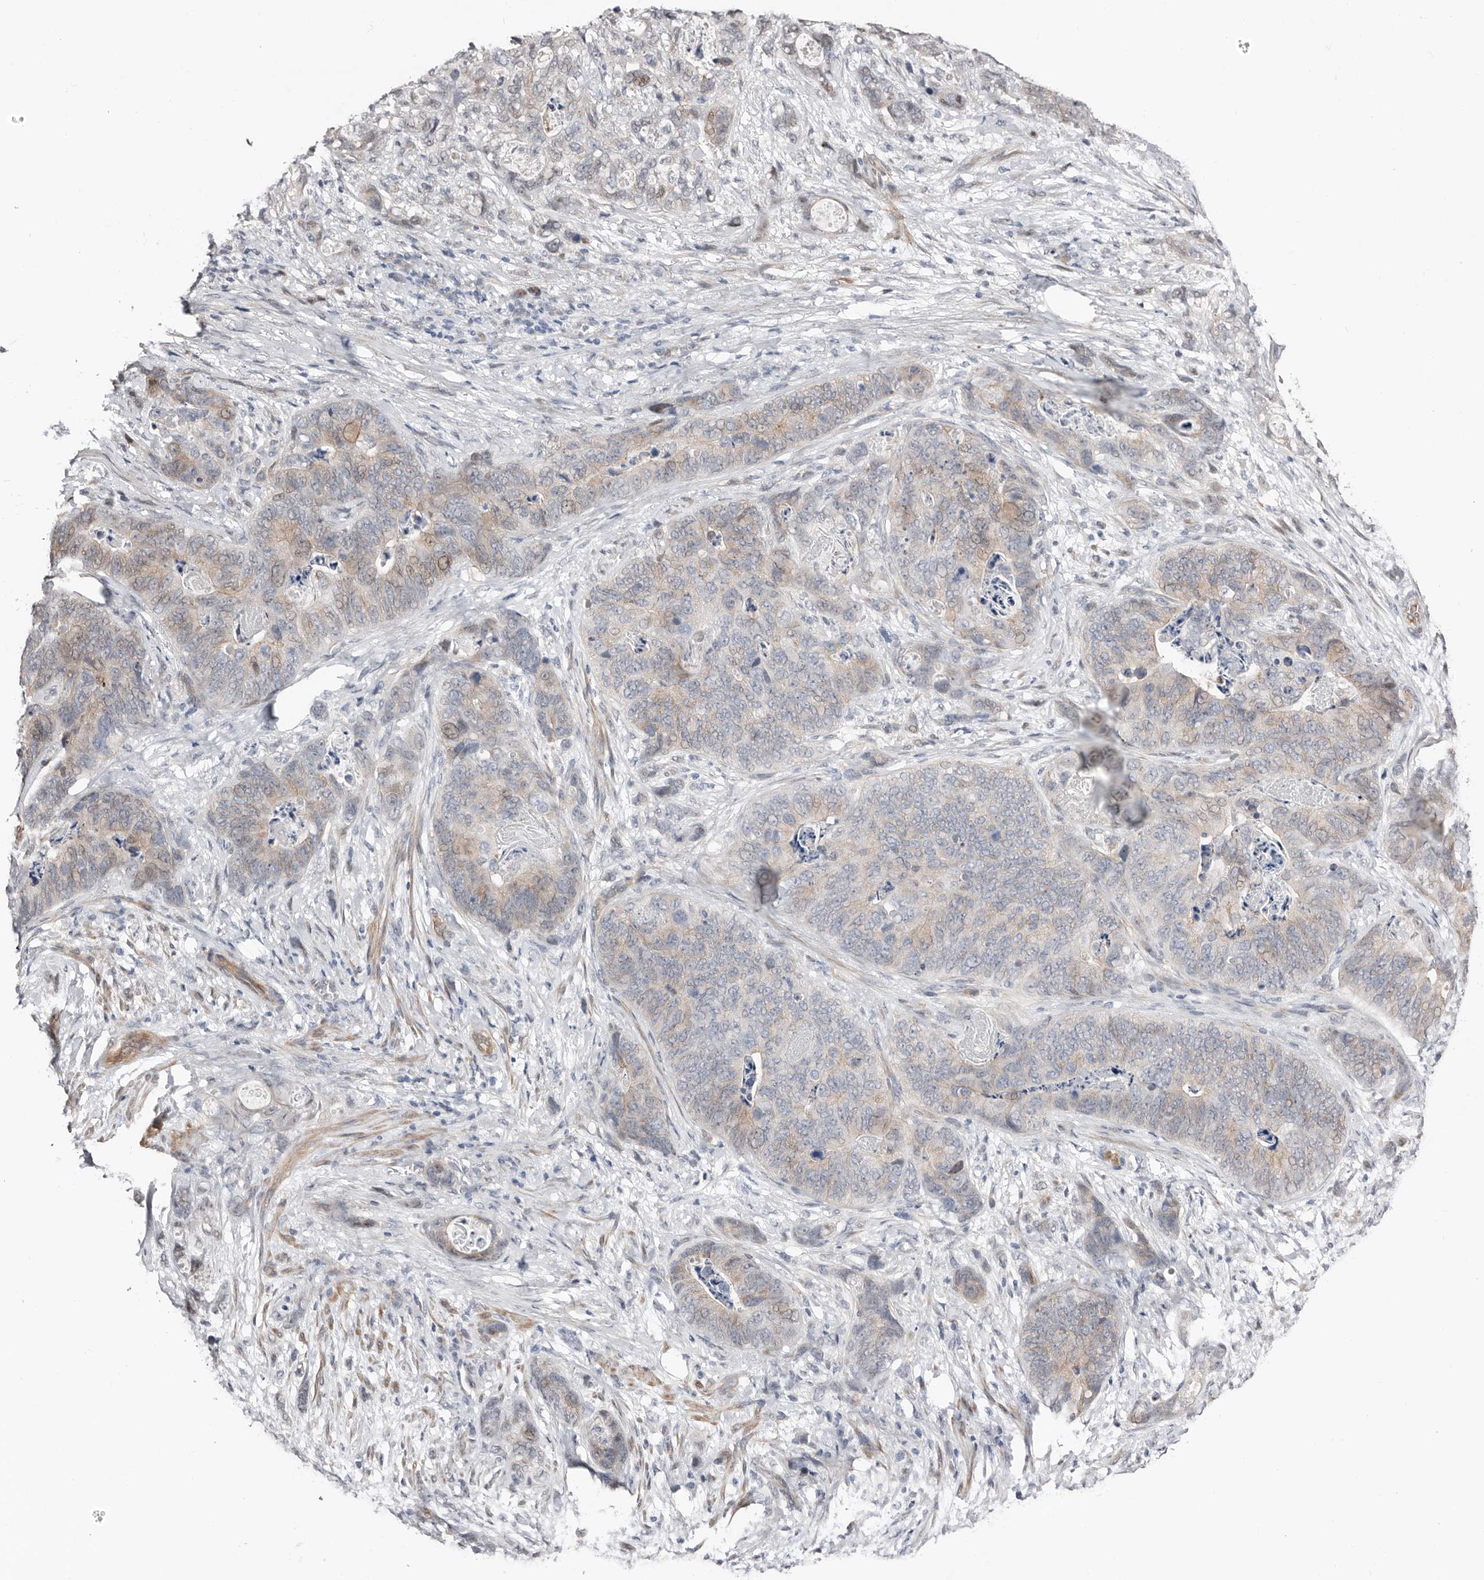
{"staining": {"intensity": "moderate", "quantity": "<25%", "location": "cytoplasmic/membranous"}, "tissue": "stomach cancer", "cell_type": "Tumor cells", "image_type": "cancer", "snomed": [{"axis": "morphology", "description": "Normal tissue, NOS"}, {"axis": "morphology", "description": "Adenocarcinoma, NOS"}, {"axis": "topography", "description": "Stomach"}], "caption": "Adenocarcinoma (stomach) stained for a protein shows moderate cytoplasmic/membranous positivity in tumor cells. Nuclei are stained in blue.", "gene": "ASRGL1", "patient": {"sex": "female", "age": 89}}